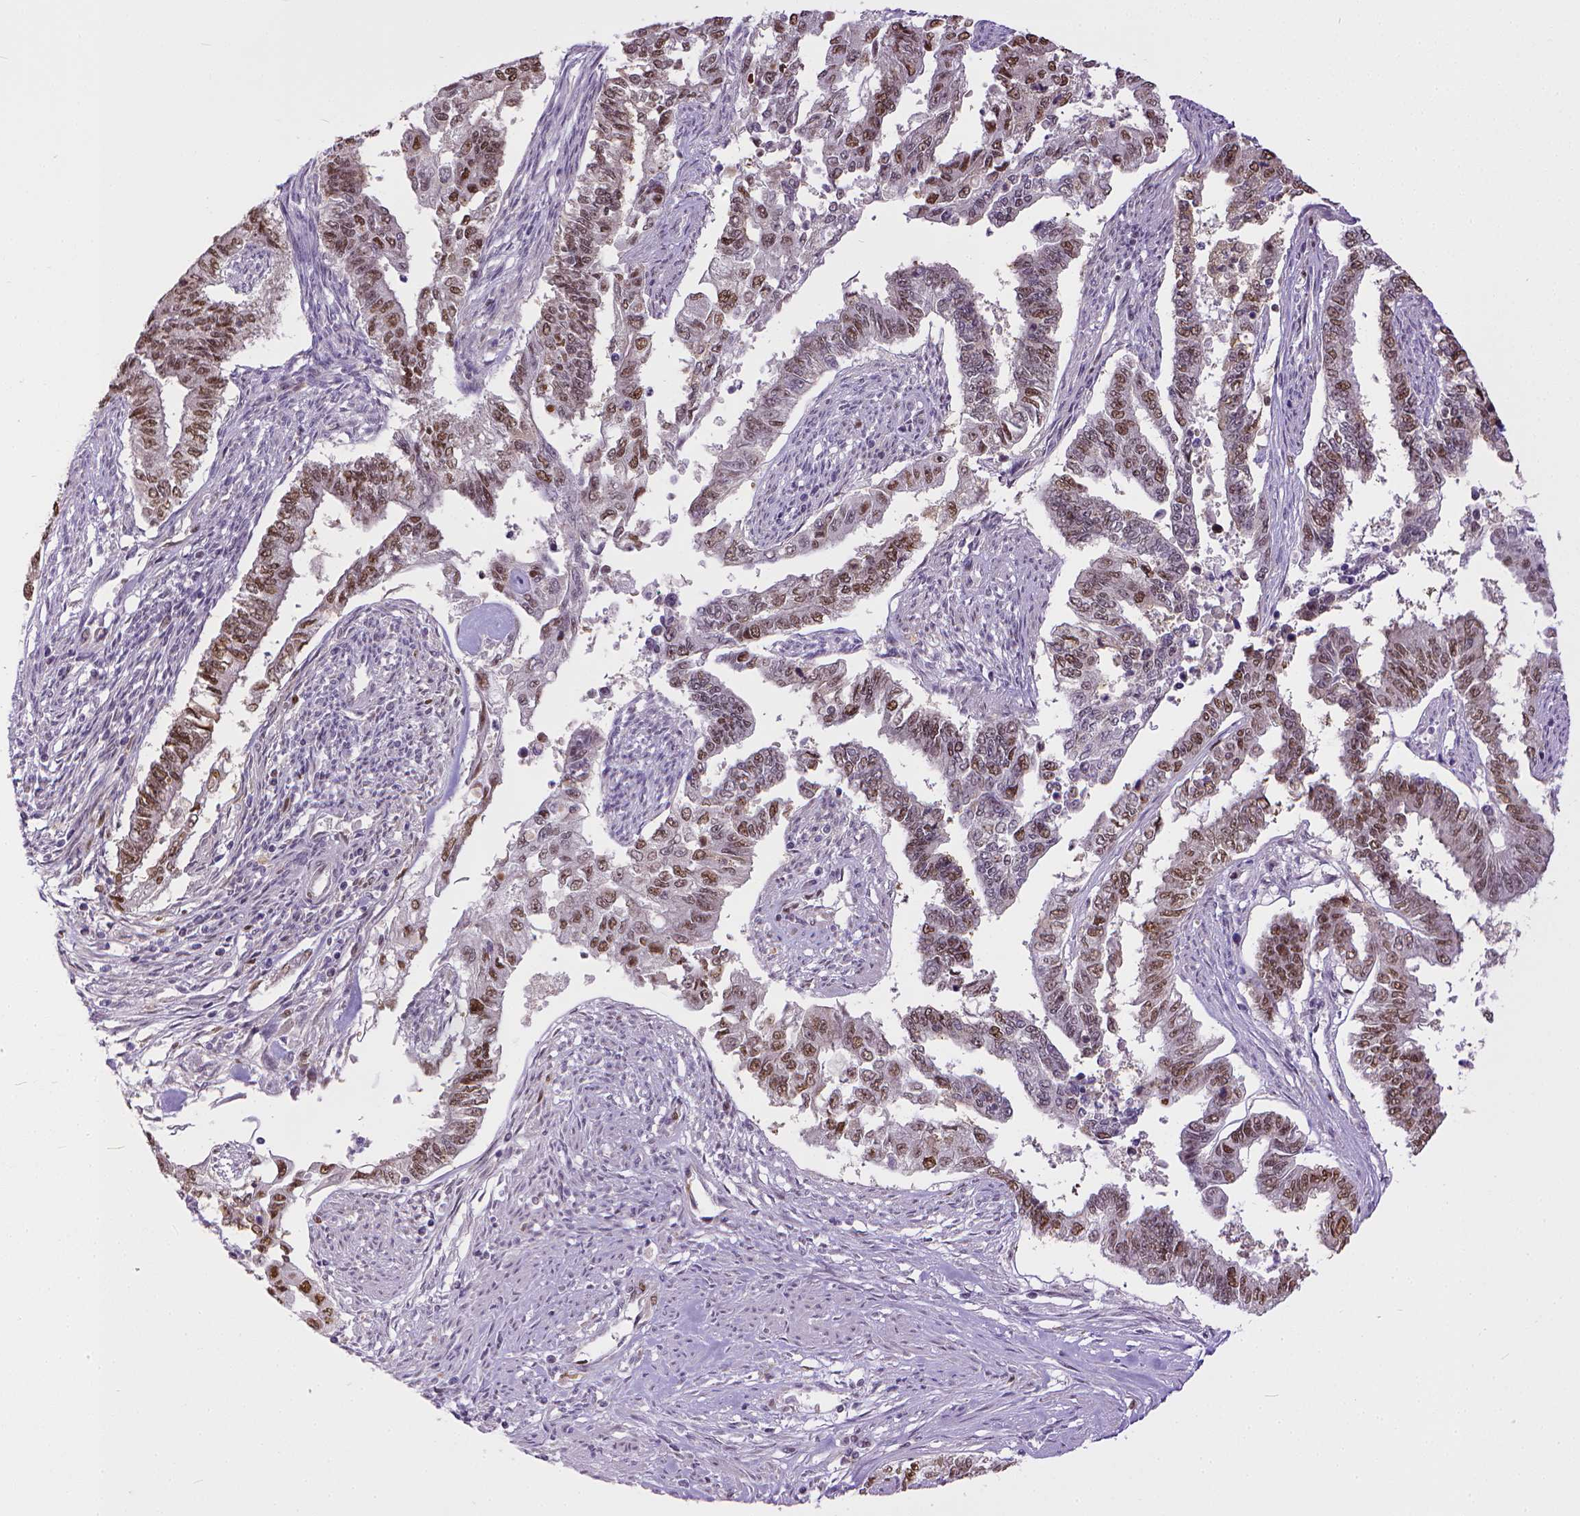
{"staining": {"intensity": "moderate", "quantity": ">75%", "location": "nuclear"}, "tissue": "endometrial cancer", "cell_type": "Tumor cells", "image_type": "cancer", "snomed": [{"axis": "morphology", "description": "Adenocarcinoma, NOS"}, {"axis": "topography", "description": "Uterus"}], "caption": "Immunohistochemical staining of human endometrial cancer (adenocarcinoma) displays medium levels of moderate nuclear protein expression in about >75% of tumor cells.", "gene": "ERCC1", "patient": {"sex": "female", "age": 59}}